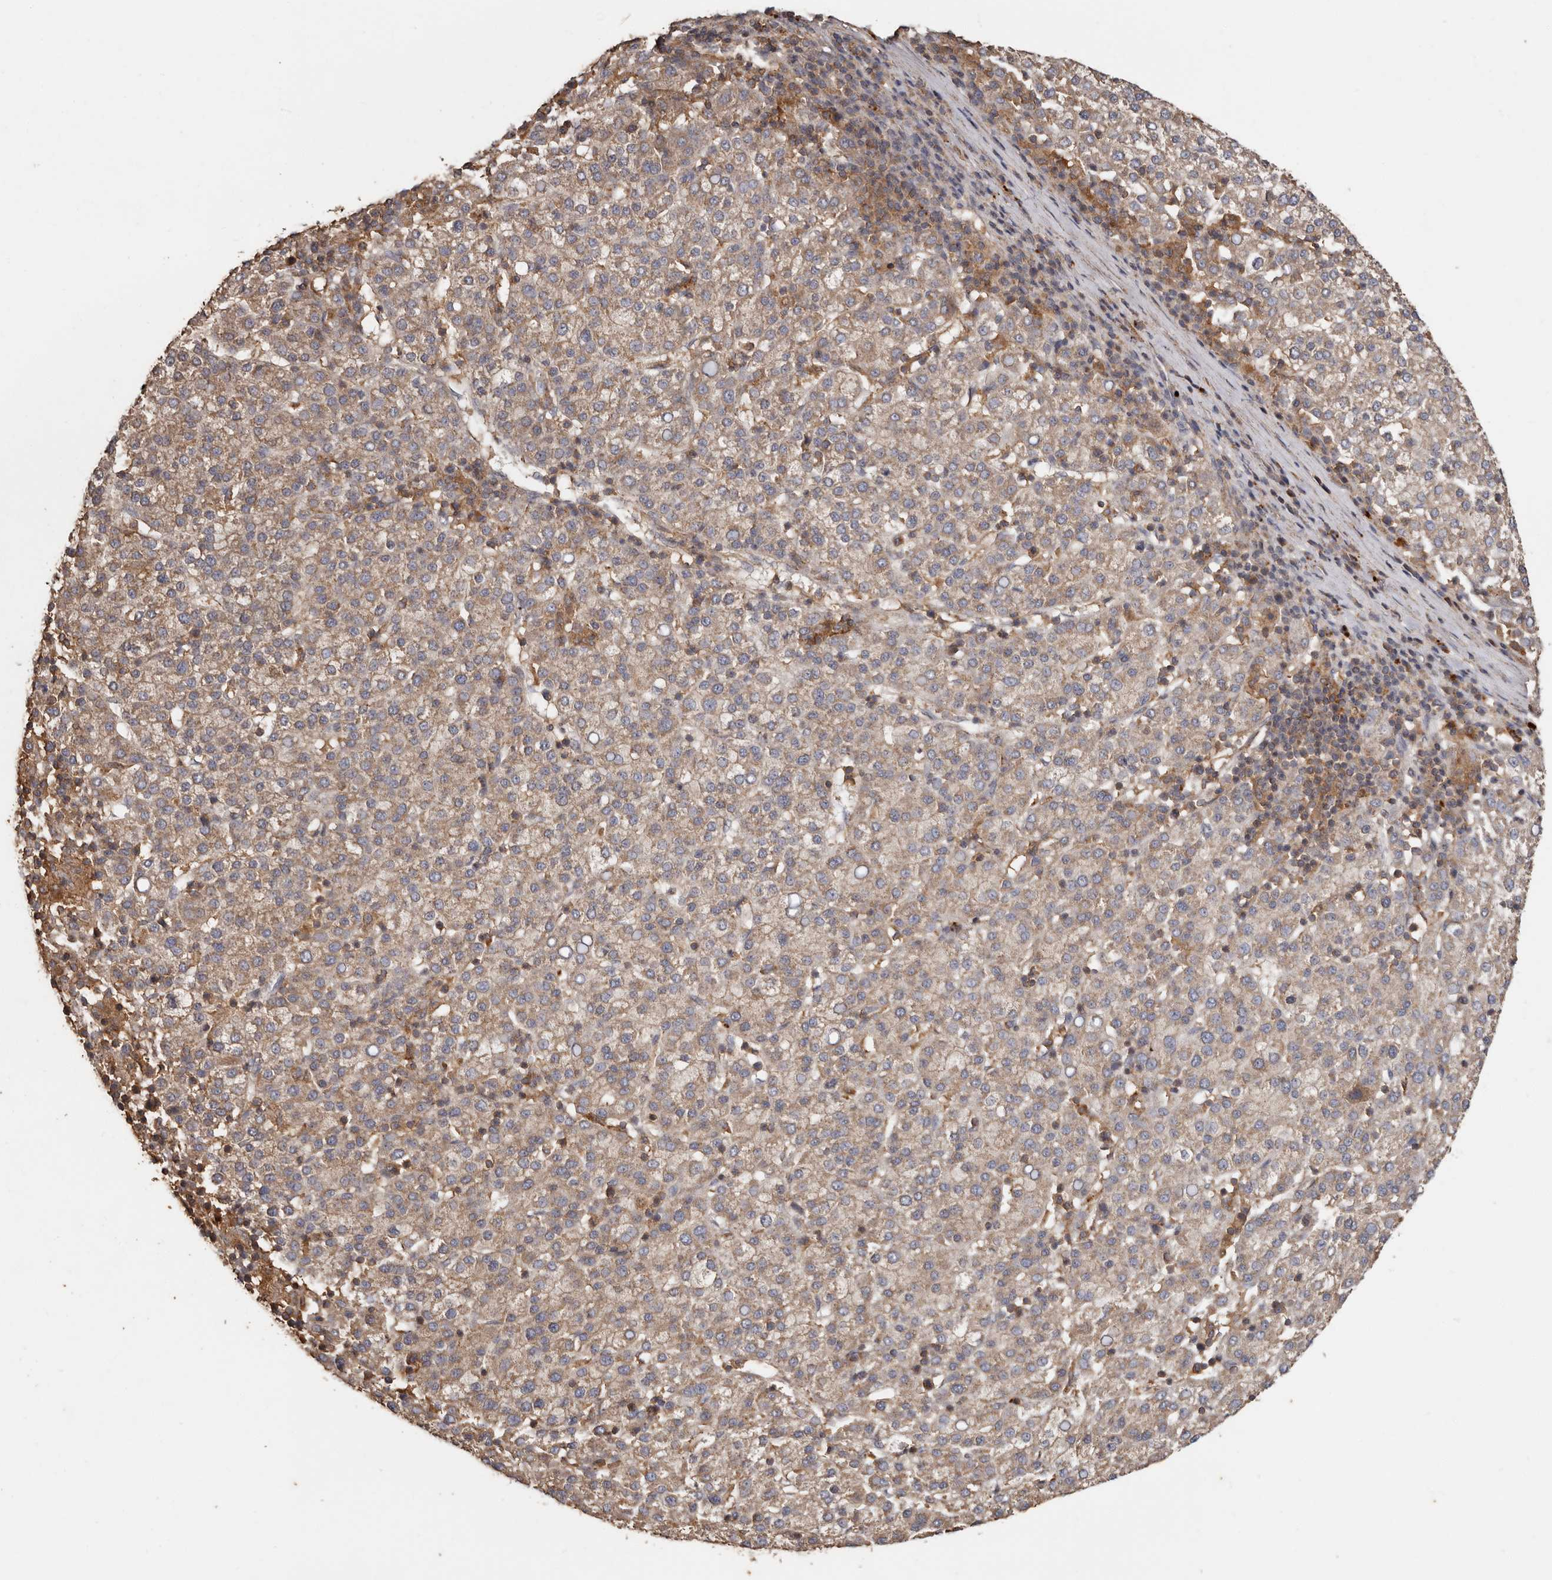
{"staining": {"intensity": "weak", "quantity": ">75%", "location": "cytoplasmic/membranous"}, "tissue": "liver cancer", "cell_type": "Tumor cells", "image_type": "cancer", "snomed": [{"axis": "morphology", "description": "Carcinoma, Hepatocellular, NOS"}, {"axis": "topography", "description": "Liver"}], "caption": "Protein analysis of liver hepatocellular carcinoma tissue reveals weak cytoplasmic/membranous staining in approximately >75% of tumor cells.", "gene": "RWDD1", "patient": {"sex": "female", "age": 58}}